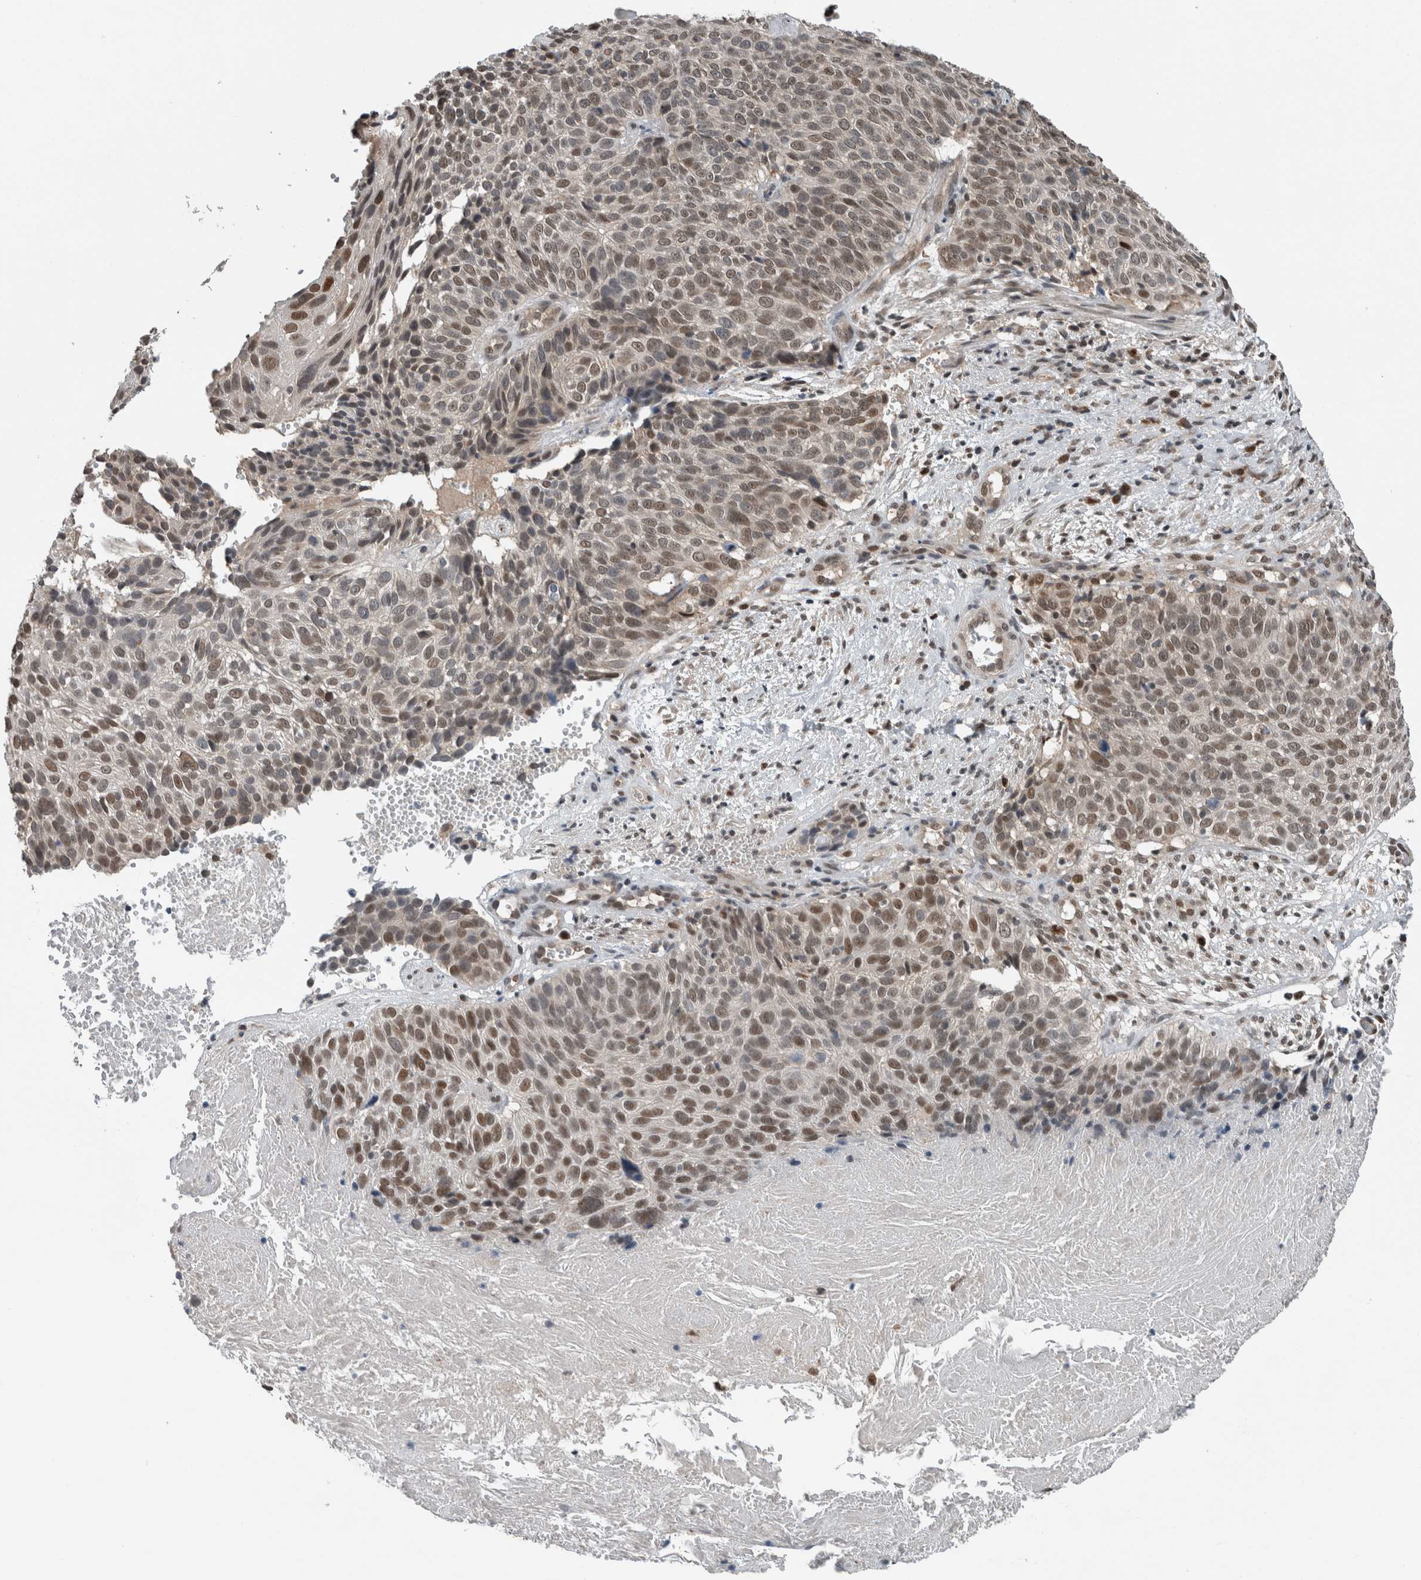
{"staining": {"intensity": "moderate", "quantity": ">75%", "location": "nuclear"}, "tissue": "cervical cancer", "cell_type": "Tumor cells", "image_type": "cancer", "snomed": [{"axis": "morphology", "description": "Squamous cell carcinoma, NOS"}, {"axis": "topography", "description": "Cervix"}], "caption": "An IHC histopathology image of neoplastic tissue is shown. Protein staining in brown labels moderate nuclear positivity in cervical cancer (squamous cell carcinoma) within tumor cells.", "gene": "SPAG7", "patient": {"sex": "female", "age": 74}}